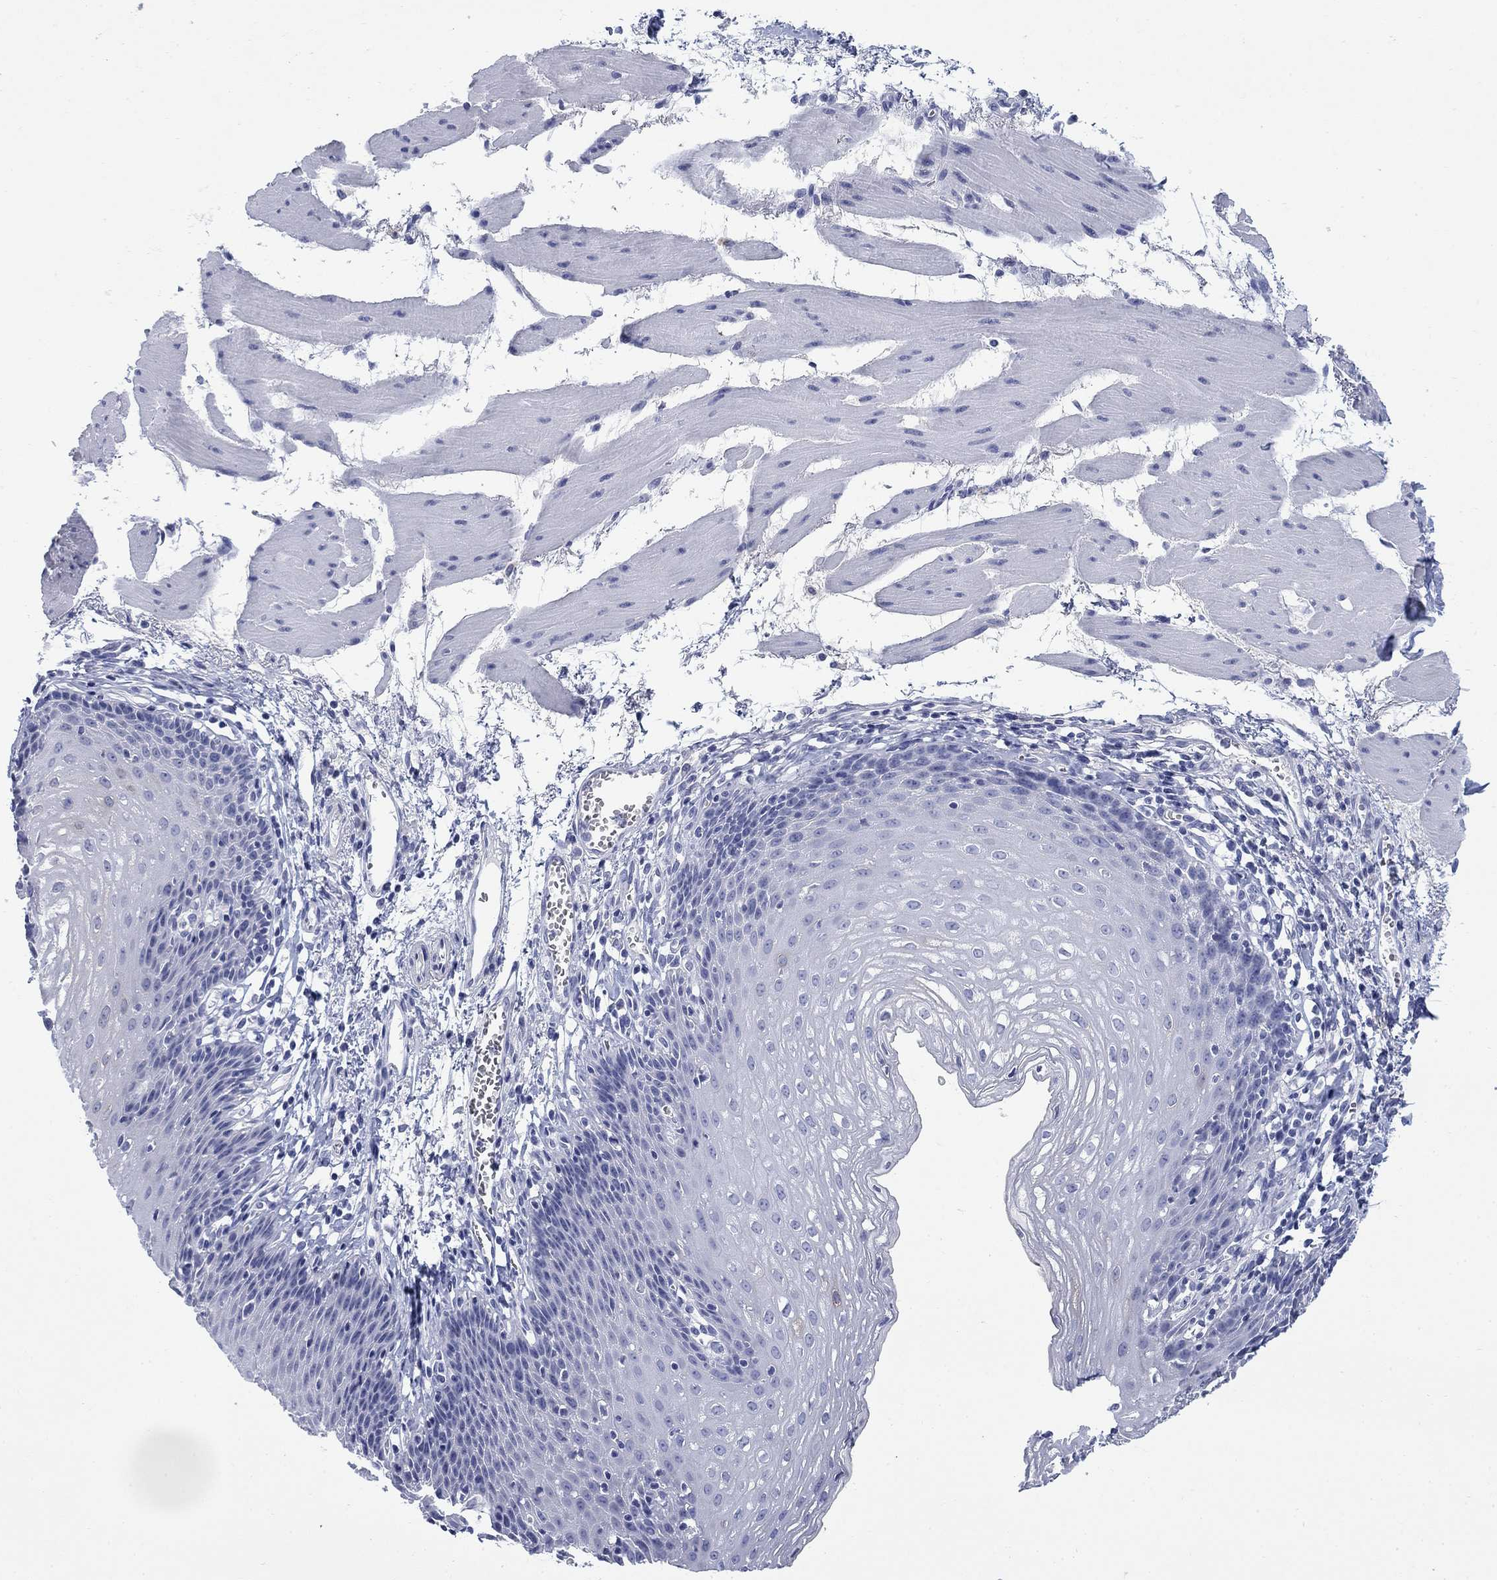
{"staining": {"intensity": "negative", "quantity": "none", "location": "none"}, "tissue": "esophagus", "cell_type": "Squamous epithelial cells", "image_type": "normal", "snomed": [{"axis": "morphology", "description": "Normal tissue, NOS"}, {"axis": "topography", "description": "Esophagus"}], "caption": "Immunohistochemical staining of benign human esophagus shows no significant positivity in squamous epithelial cells. (DAB (3,3'-diaminobenzidine) immunohistochemistry, high magnification).", "gene": "IGF2BP3", "patient": {"sex": "female", "age": 64}}